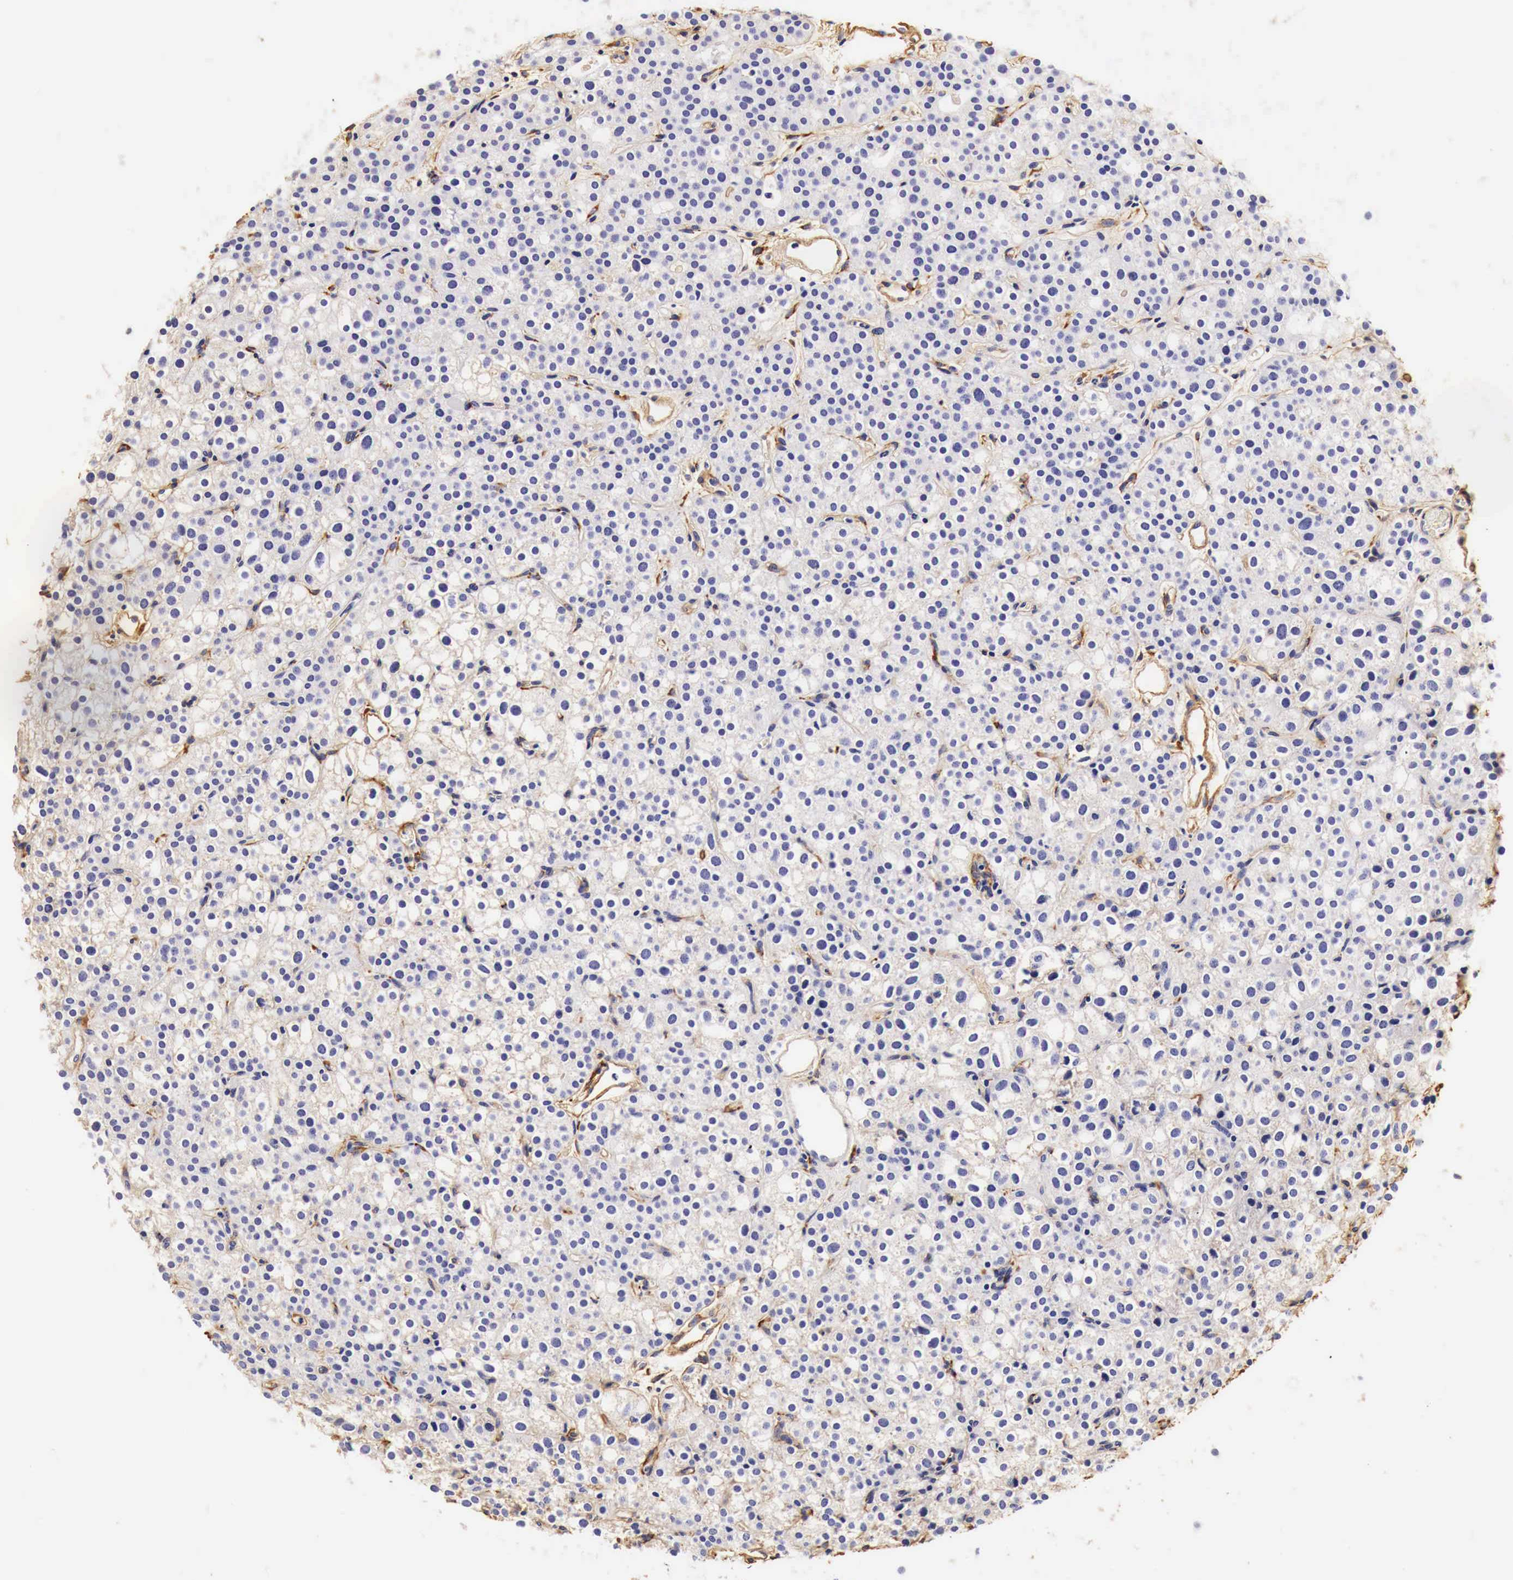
{"staining": {"intensity": "negative", "quantity": "none", "location": "none"}, "tissue": "parathyroid gland", "cell_type": "Glandular cells", "image_type": "normal", "snomed": [{"axis": "morphology", "description": "Normal tissue, NOS"}, {"axis": "topography", "description": "Parathyroid gland"}], "caption": "Immunohistochemical staining of normal parathyroid gland reveals no significant positivity in glandular cells. (Brightfield microscopy of DAB immunohistochemistry at high magnification).", "gene": "LAMB2", "patient": {"sex": "male", "age": 71}}